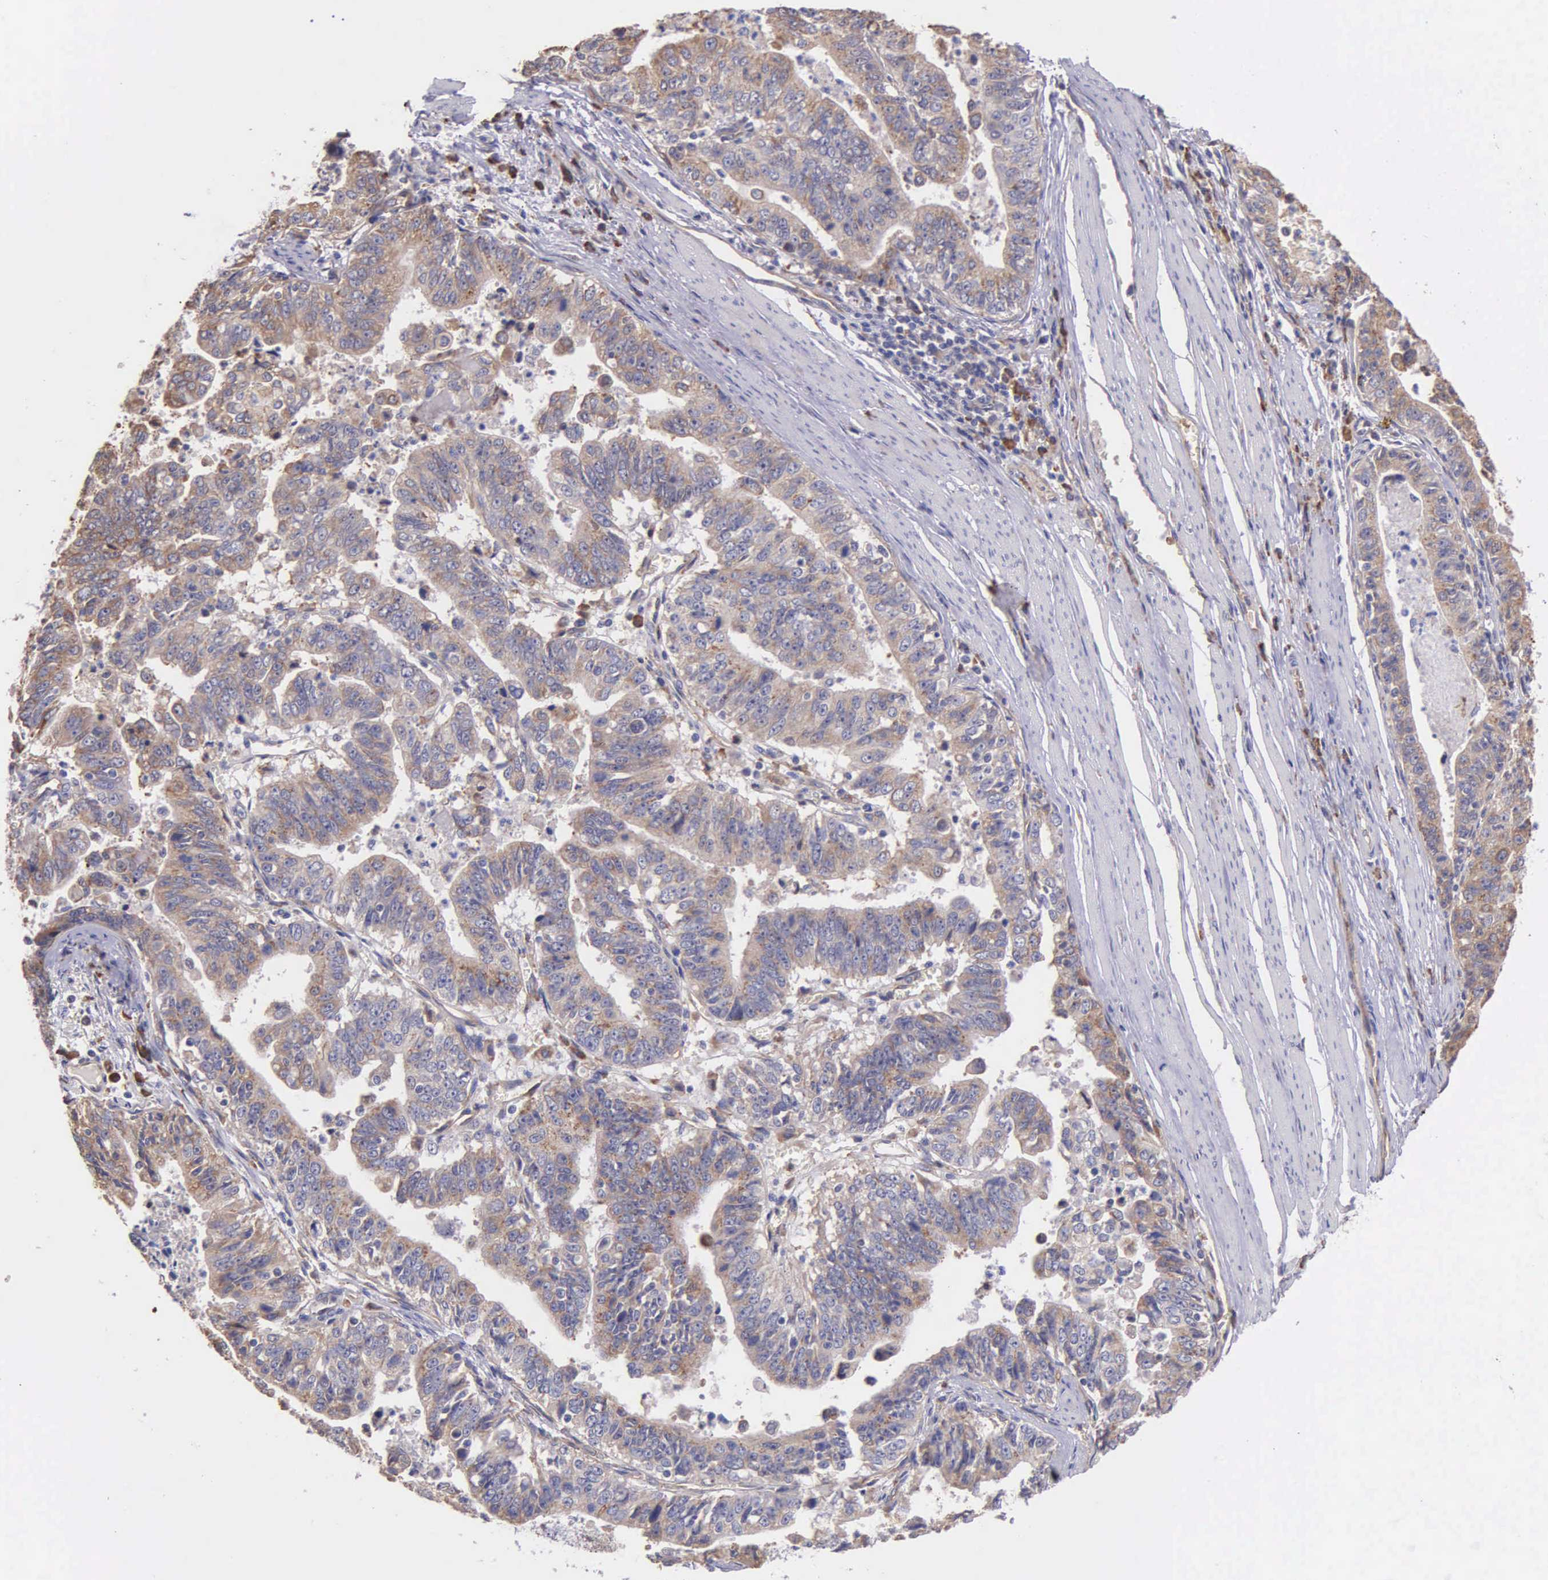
{"staining": {"intensity": "weak", "quantity": "25%-75%", "location": "cytoplasmic/membranous"}, "tissue": "stomach cancer", "cell_type": "Tumor cells", "image_type": "cancer", "snomed": [{"axis": "morphology", "description": "Adenocarcinoma, NOS"}, {"axis": "topography", "description": "Stomach, upper"}], "caption": "A high-resolution photomicrograph shows immunohistochemistry (IHC) staining of stomach cancer (adenocarcinoma), which shows weak cytoplasmic/membranous positivity in about 25%-75% of tumor cells.", "gene": "ZC3H12B", "patient": {"sex": "female", "age": 50}}